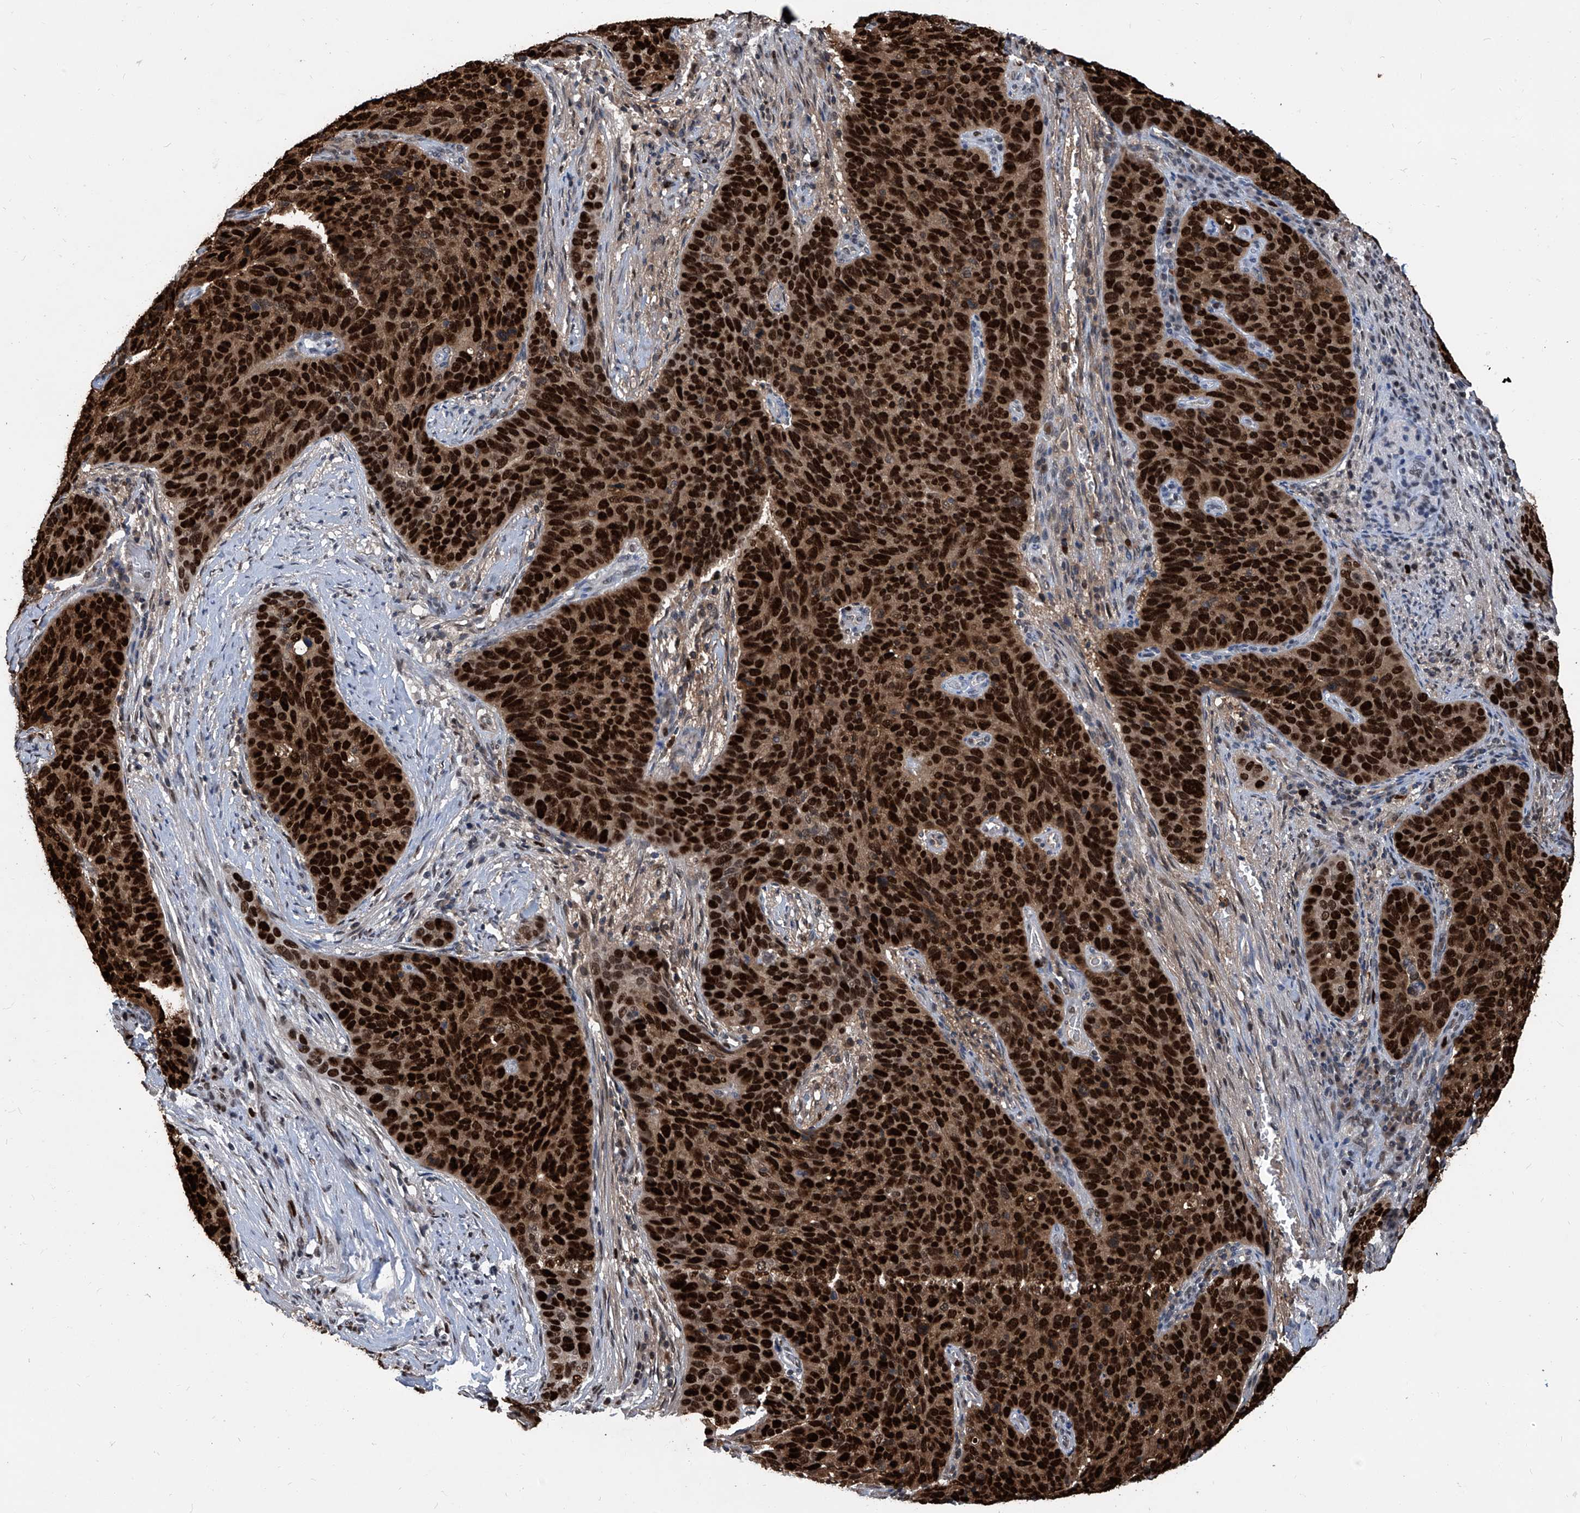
{"staining": {"intensity": "strong", "quantity": ">75%", "location": "cytoplasmic/membranous,nuclear"}, "tissue": "cervical cancer", "cell_type": "Tumor cells", "image_type": "cancer", "snomed": [{"axis": "morphology", "description": "Squamous cell carcinoma, NOS"}, {"axis": "topography", "description": "Cervix"}], "caption": "Cervical cancer stained with DAB immunohistochemistry demonstrates high levels of strong cytoplasmic/membranous and nuclear expression in approximately >75% of tumor cells.", "gene": "PCNA", "patient": {"sex": "female", "age": 60}}